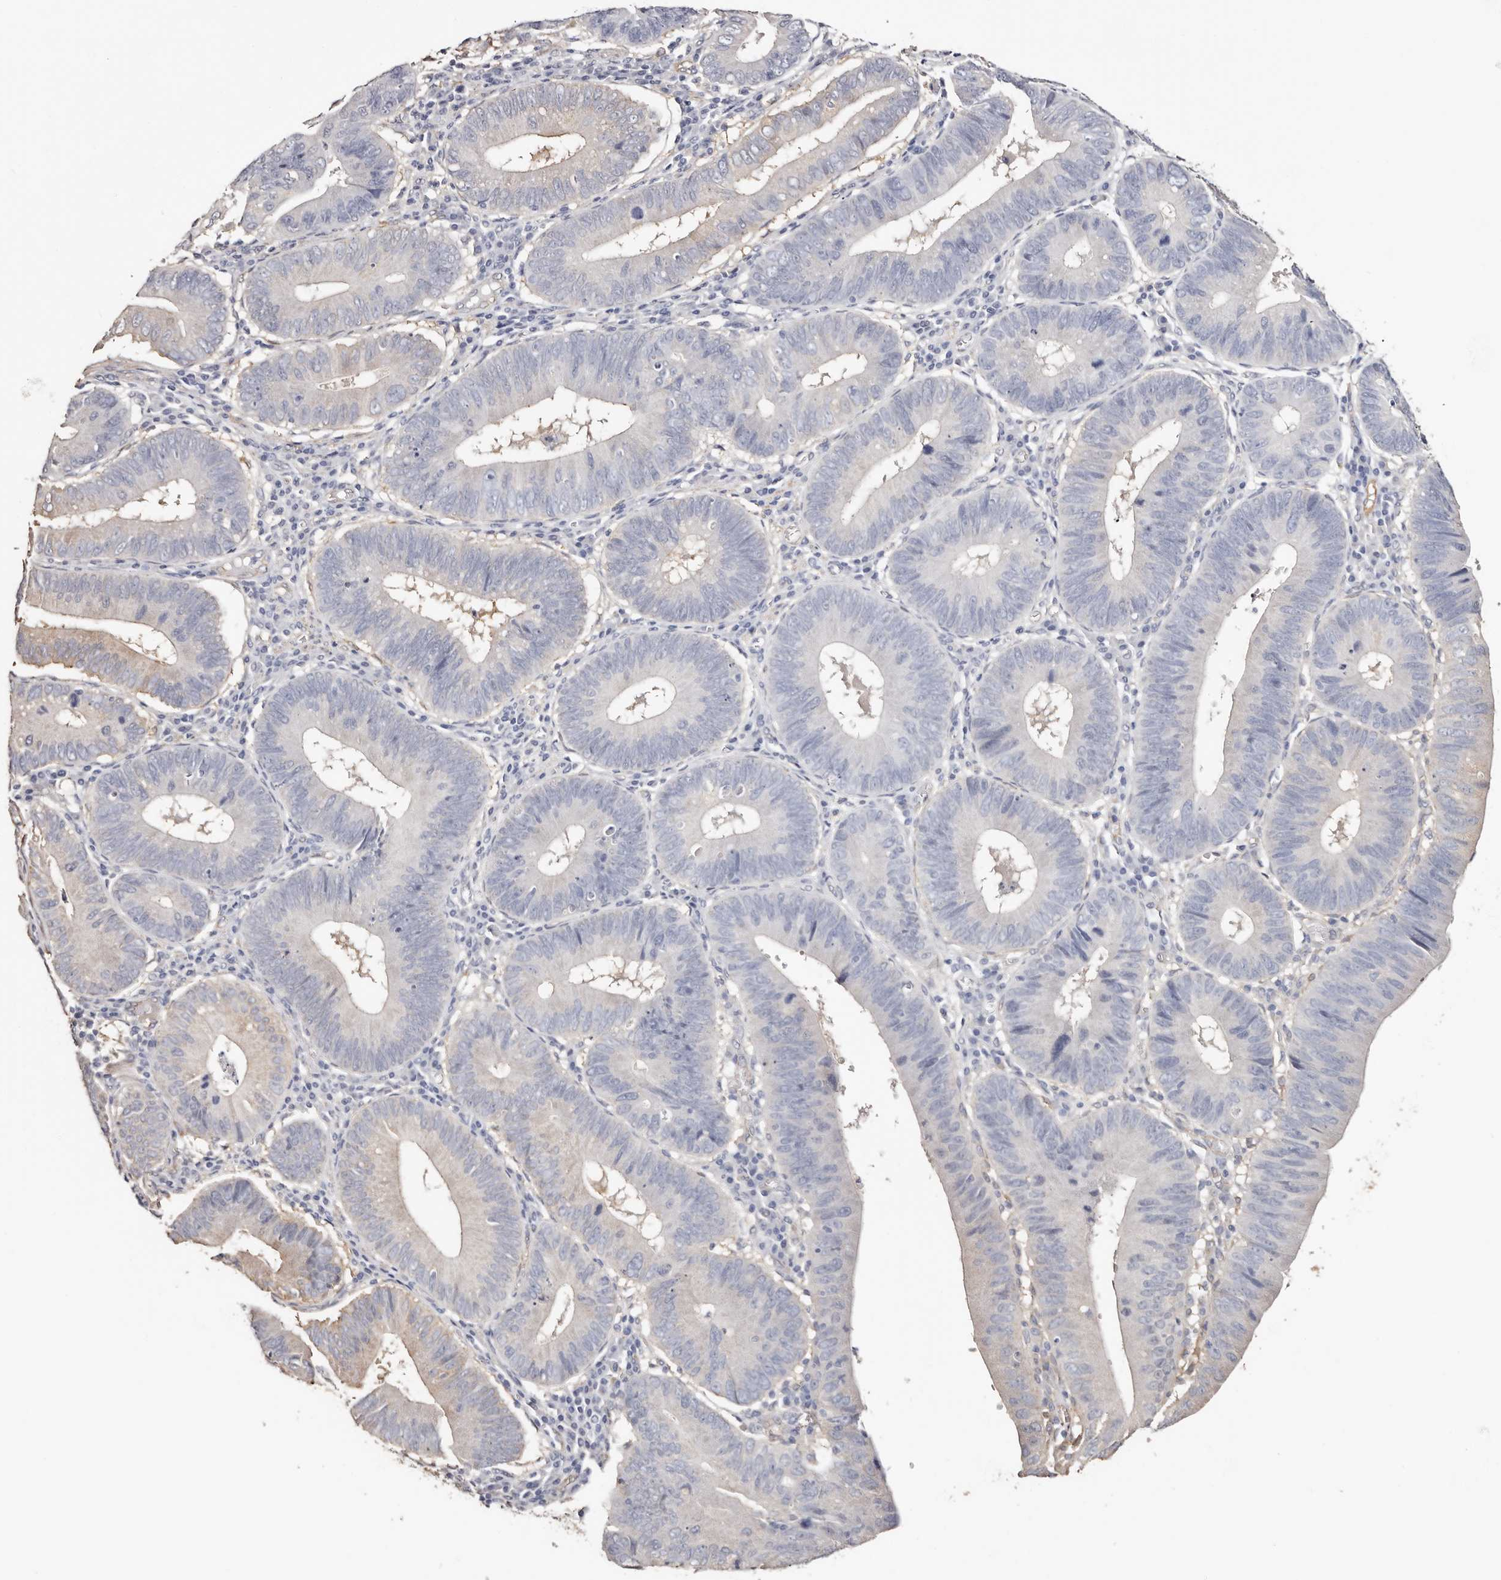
{"staining": {"intensity": "negative", "quantity": "none", "location": "none"}, "tissue": "stomach cancer", "cell_type": "Tumor cells", "image_type": "cancer", "snomed": [{"axis": "morphology", "description": "Adenocarcinoma, NOS"}, {"axis": "topography", "description": "Stomach"}], "caption": "Stomach adenocarcinoma was stained to show a protein in brown. There is no significant positivity in tumor cells.", "gene": "TGM2", "patient": {"sex": "male", "age": 59}}